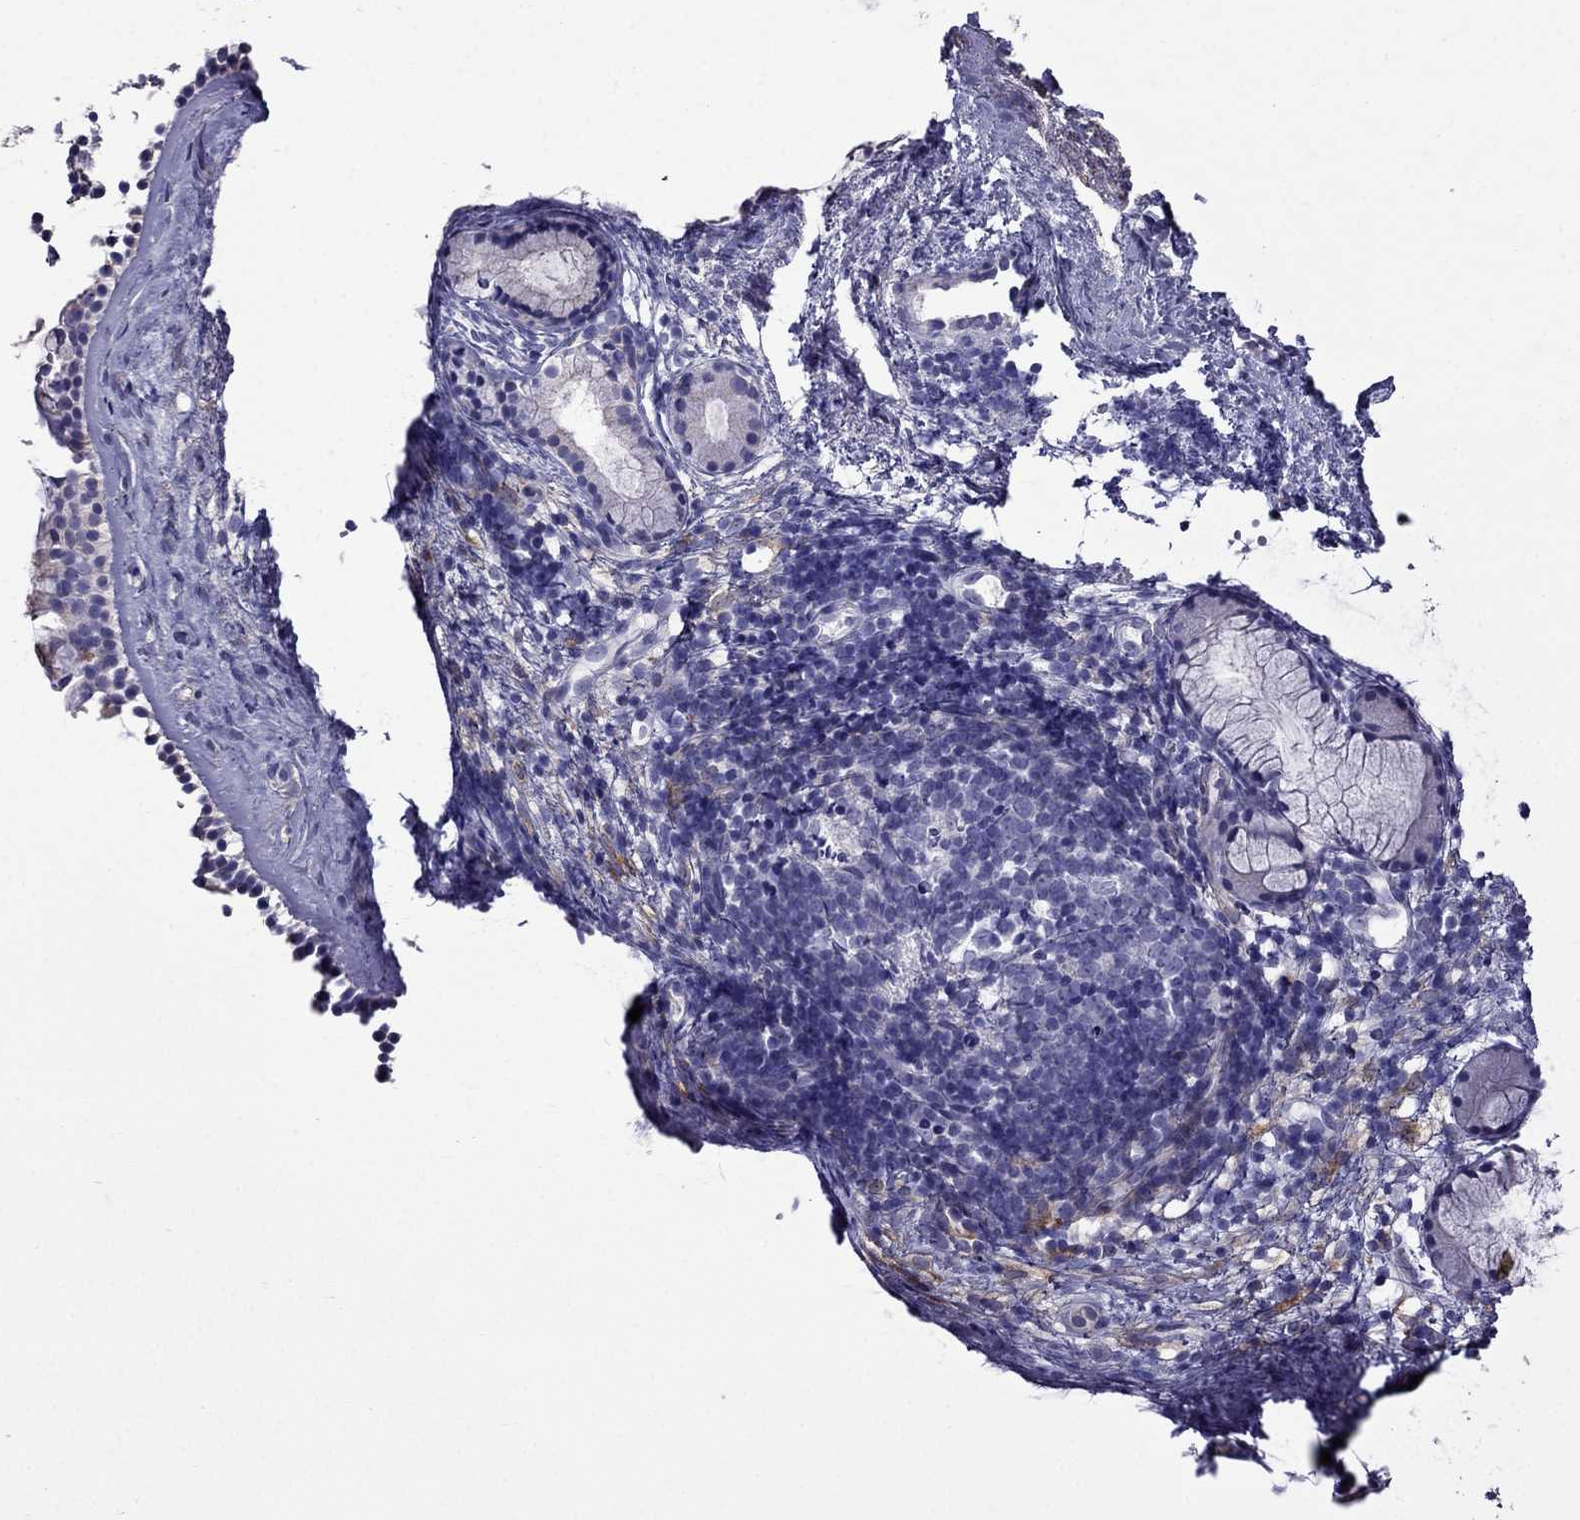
{"staining": {"intensity": "negative", "quantity": "none", "location": "none"}, "tissue": "nasopharynx", "cell_type": "Respiratory epithelial cells", "image_type": "normal", "snomed": [{"axis": "morphology", "description": "Normal tissue, NOS"}, {"axis": "topography", "description": "Nasopharynx"}], "caption": "A micrograph of nasopharynx stained for a protein reveals no brown staining in respiratory epithelial cells.", "gene": "AK5", "patient": {"sex": "female", "age": 52}}